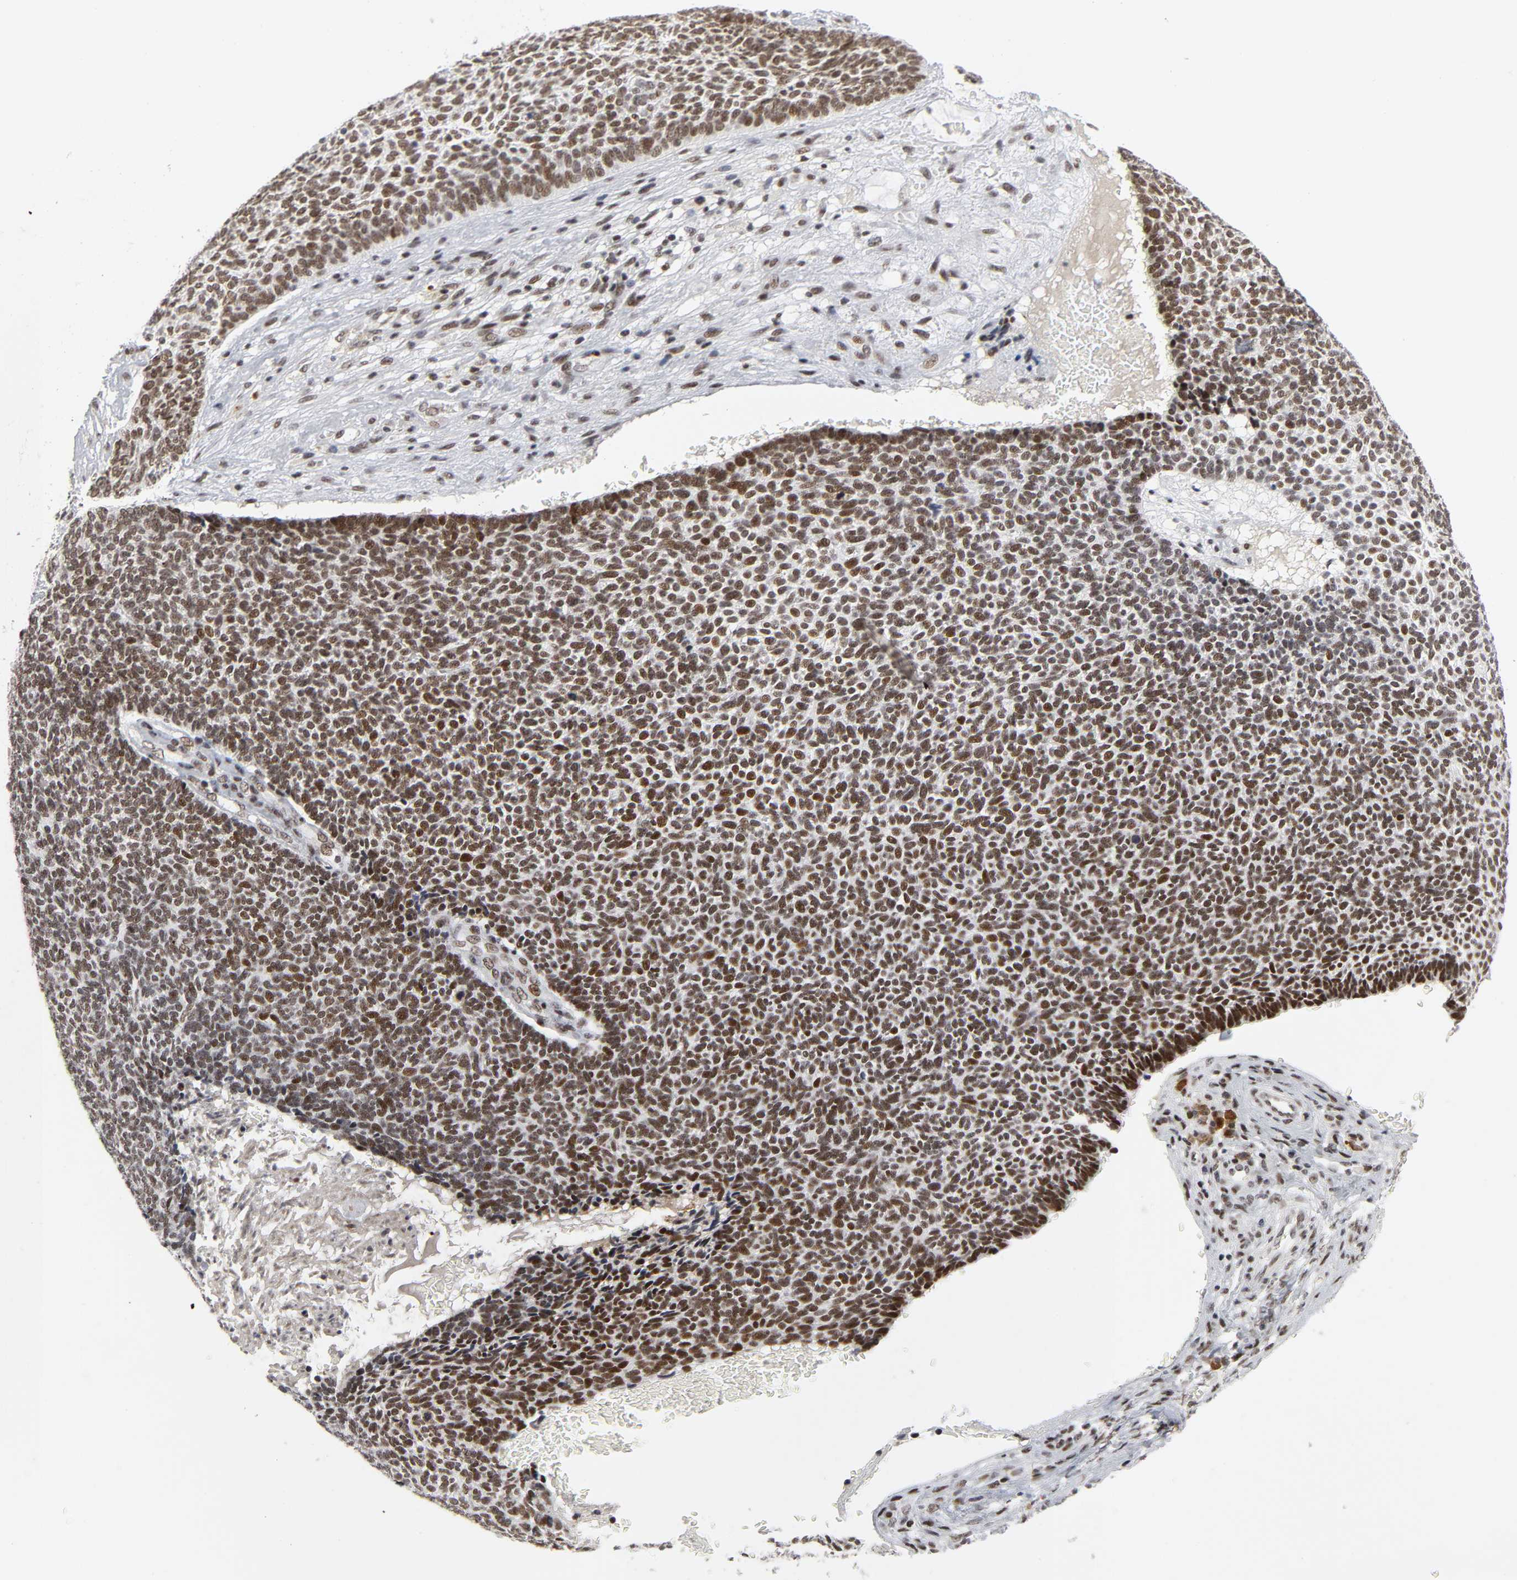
{"staining": {"intensity": "strong", "quantity": ">75%", "location": "nuclear"}, "tissue": "skin cancer", "cell_type": "Tumor cells", "image_type": "cancer", "snomed": [{"axis": "morphology", "description": "Basal cell carcinoma"}, {"axis": "topography", "description": "Skin"}], "caption": "Tumor cells exhibit high levels of strong nuclear positivity in approximately >75% of cells in human skin cancer (basal cell carcinoma).", "gene": "CREBBP", "patient": {"sex": "male", "age": 87}}